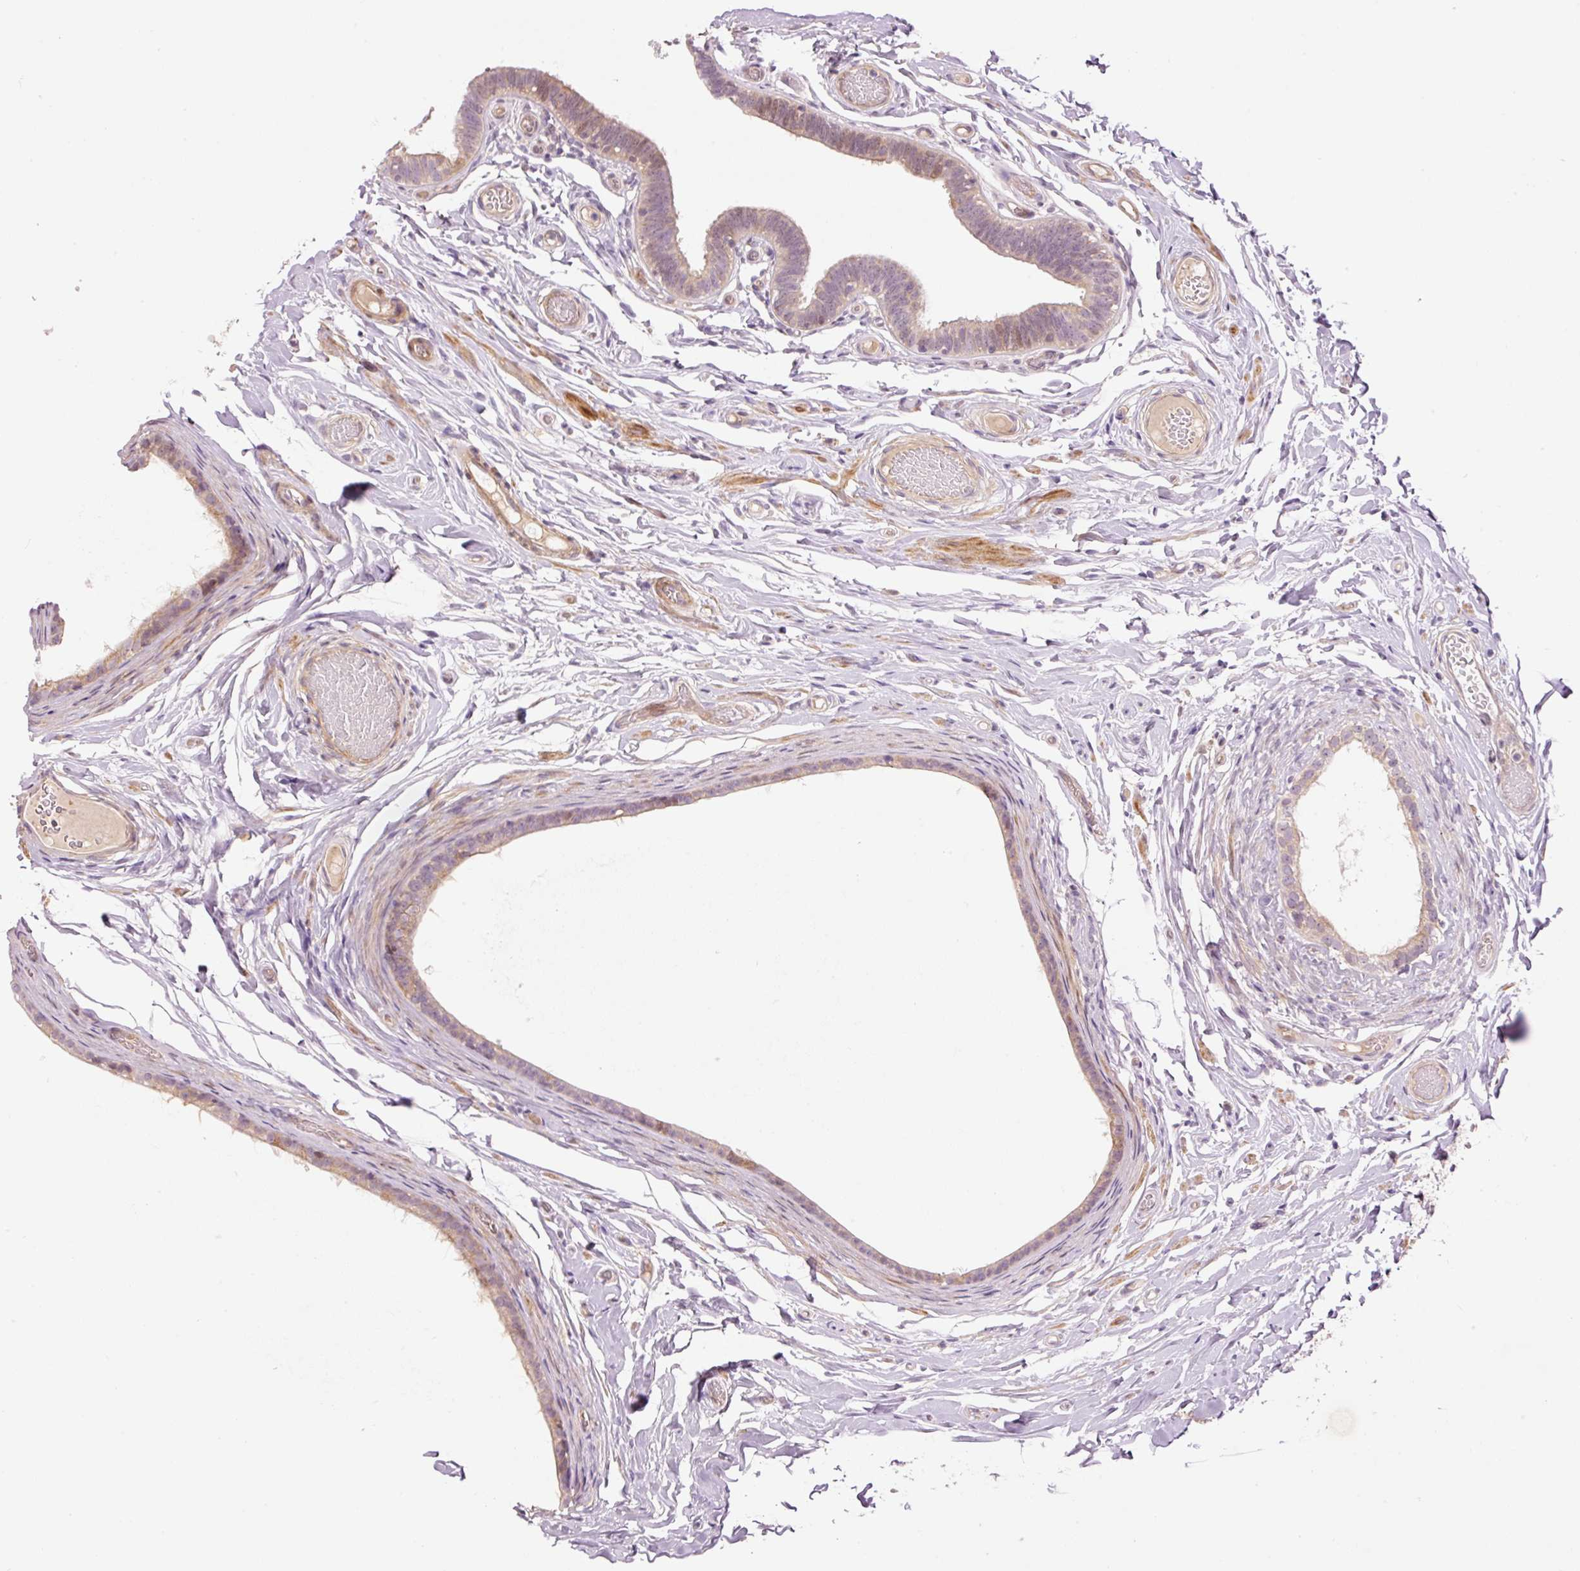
{"staining": {"intensity": "weak", "quantity": ">75%", "location": "cytoplasmic/membranous"}, "tissue": "epididymis", "cell_type": "Glandular cells", "image_type": "normal", "snomed": [{"axis": "morphology", "description": "Normal tissue, NOS"}, {"axis": "morphology", "description": "Carcinoma, Embryonal, NOS"}, {"axis": "topography", "description": "Testis"}, {"axis": "topography", "description": "Epididymis"}], "caption": "The micrograph shows immunohistochemical staining of benign epididymis. There is weak cytoplasmic/membranous staining is present in approximately >75% of glandular cells.", "gene": "SLC29A3", "patient": {"sex": "male", "age": 36}}